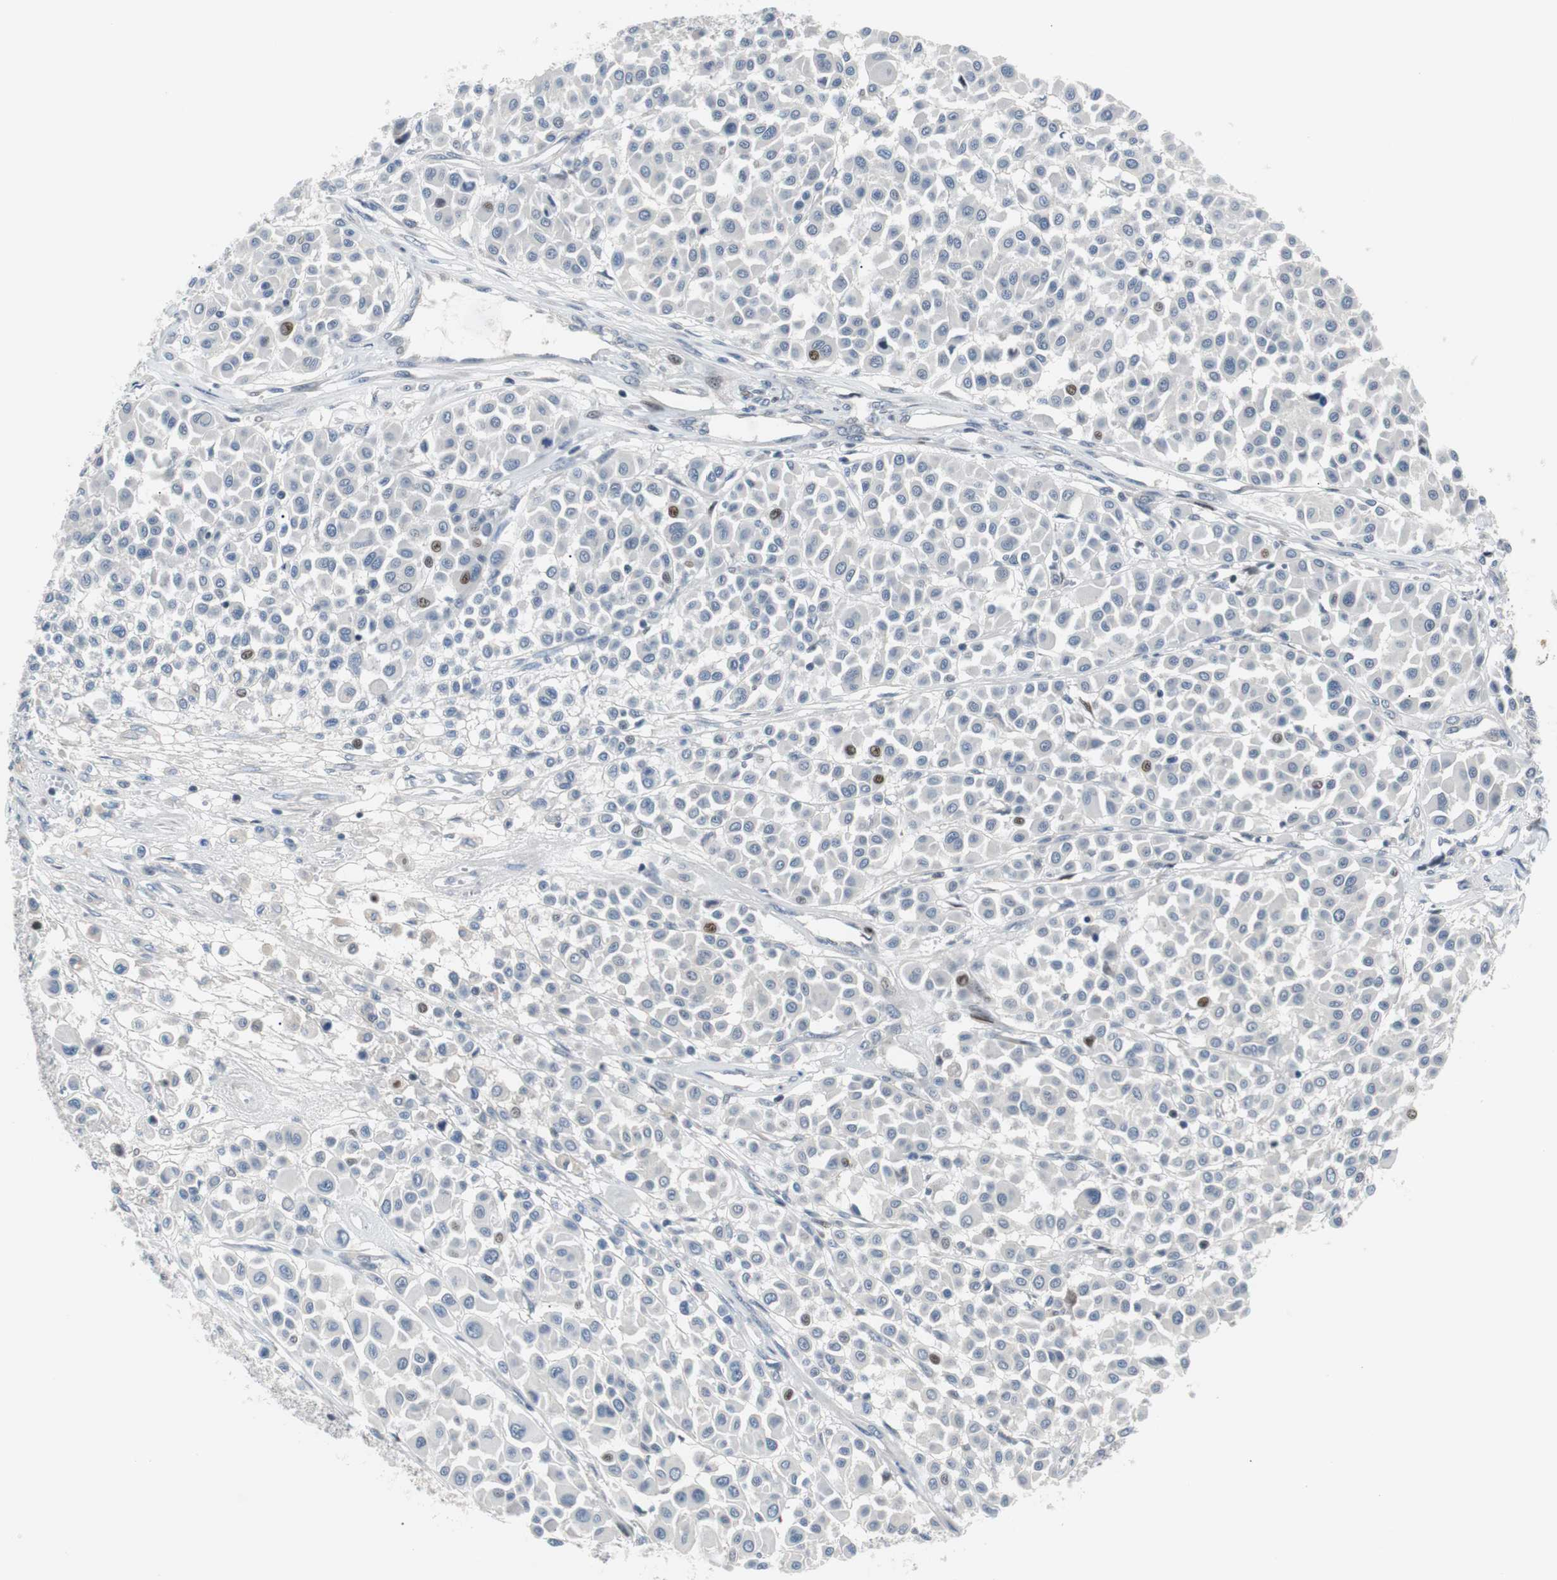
{"staining": {"intensity": "weak", "quantity": "<25%", "location": "nuclear"}, "tissue": "melanoma", "cell_type": "Tumor cells", "image_type": "cancer", "snomed": [{"axis": "morphology", "description": "Malignant melanoma, Metastatic site"}, {"axis": "topography", "description": "Soft tissue"}], "caption": "Malignant melanoma (metastatic site) was stained to show a protein in brown. There is no significant staining in tumor cells. Brightfield microscopy of IHC stained with DAB (3,3'-diaminobenzidine) (brown) and hematoxylin (blue), captured at high magnification.", "gene": "MAP2K4", "patient": {"sex": "male", "age": 41}}